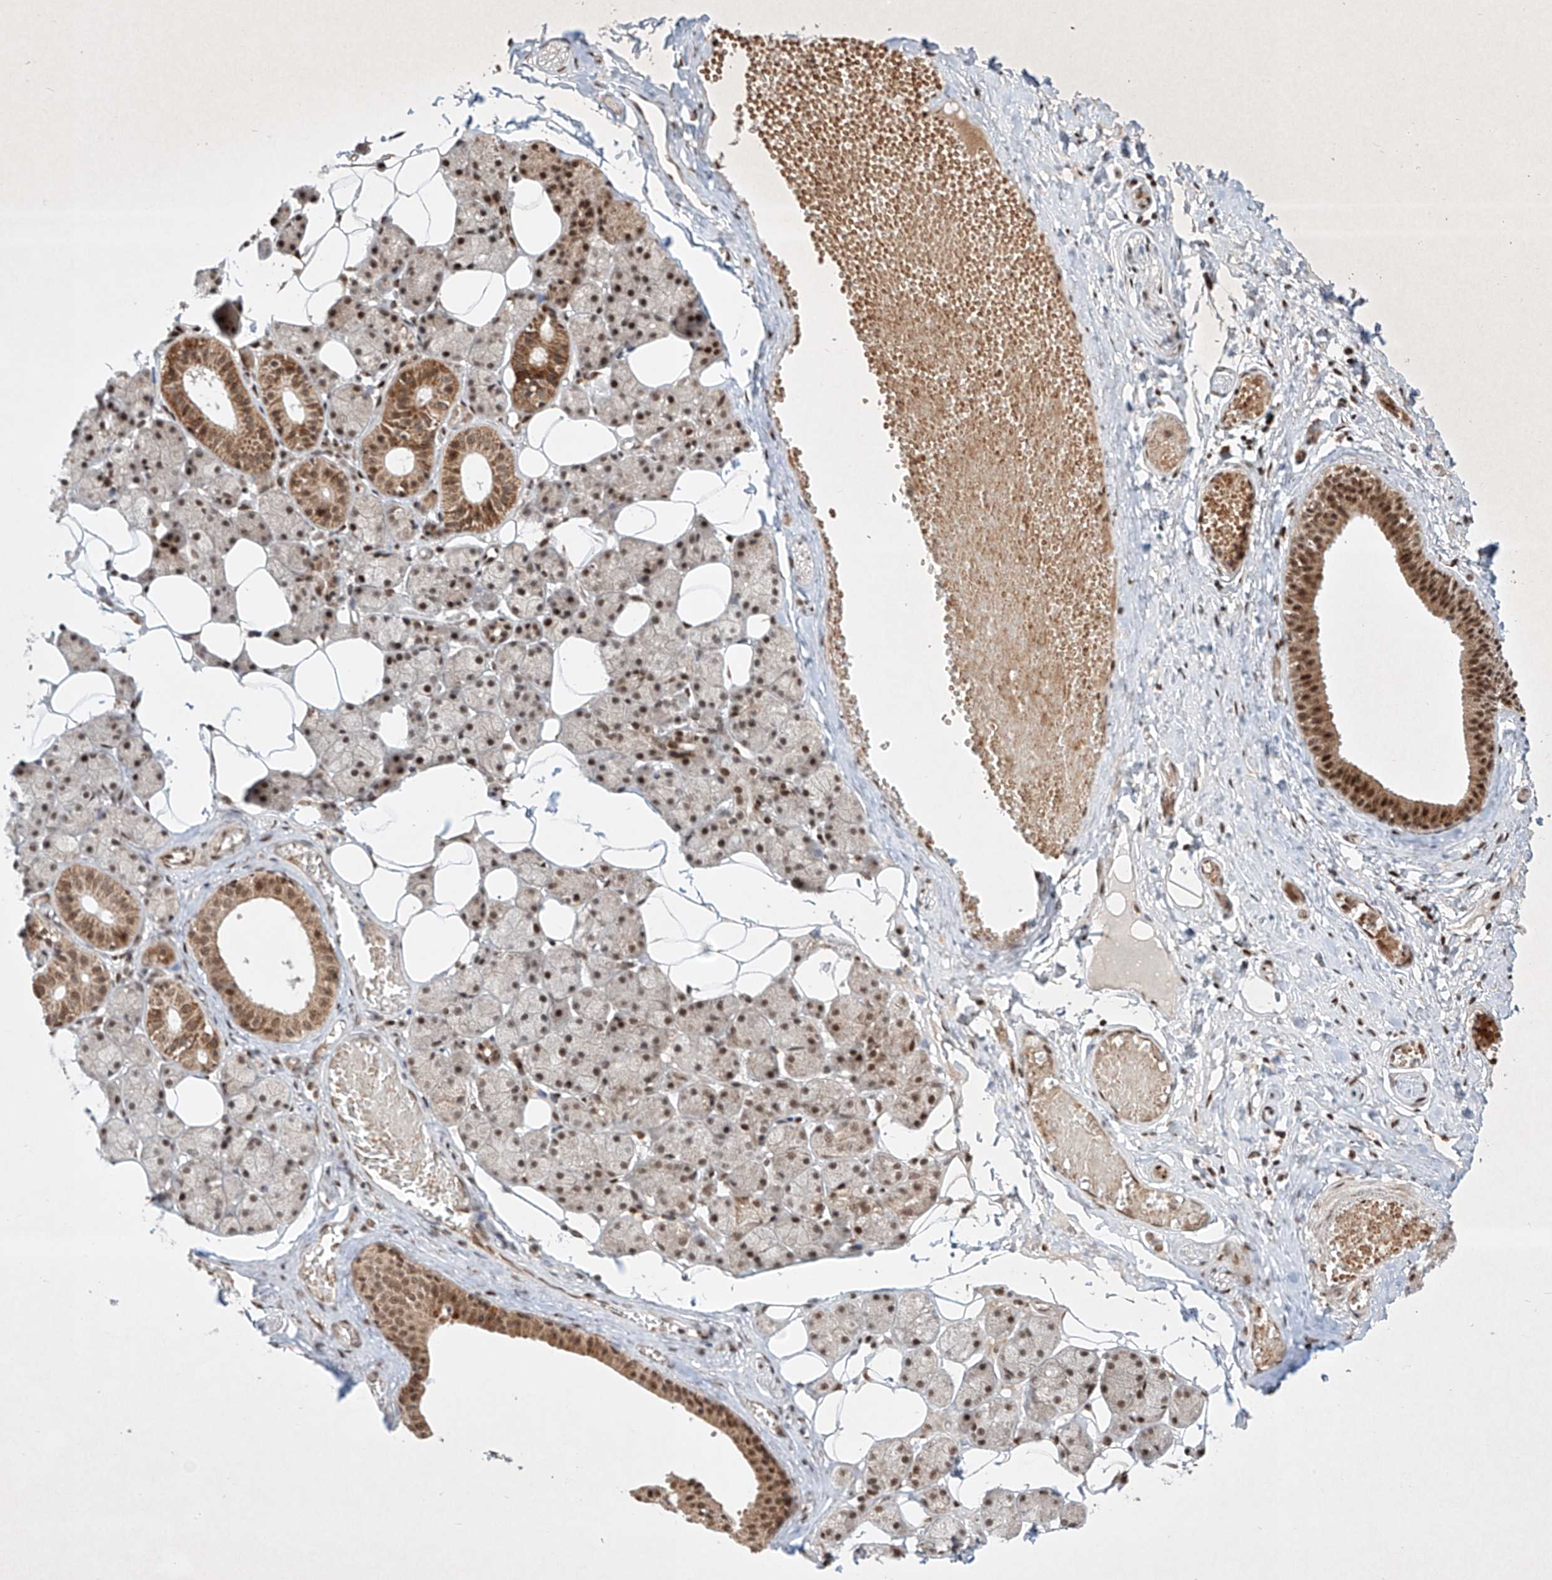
{"staining": {"intensity": "strong", "quantity": ">75%", "location": "cytoplasmic/membranous,nuclear"}, "tissue": "salivary gland", "cell_type": "Glandular cells", "image_type": "normal", "snomed": [{"axis": "morphology", "description": "Normal tissue, NOS"}, {"axis": "topography", "description": "Salivary gland"}], "caption": "This histopathology image demonstrates normal salivary gland stained with immunohistochemistry to label a protein in brown. The cytoplasmic/membranous,nuclear of glandular cells show strong positivity for the protein. Nuclei are counter-stained blue.", "gene": "EPG5", "patient": {"sex": "female", "age": 33}}